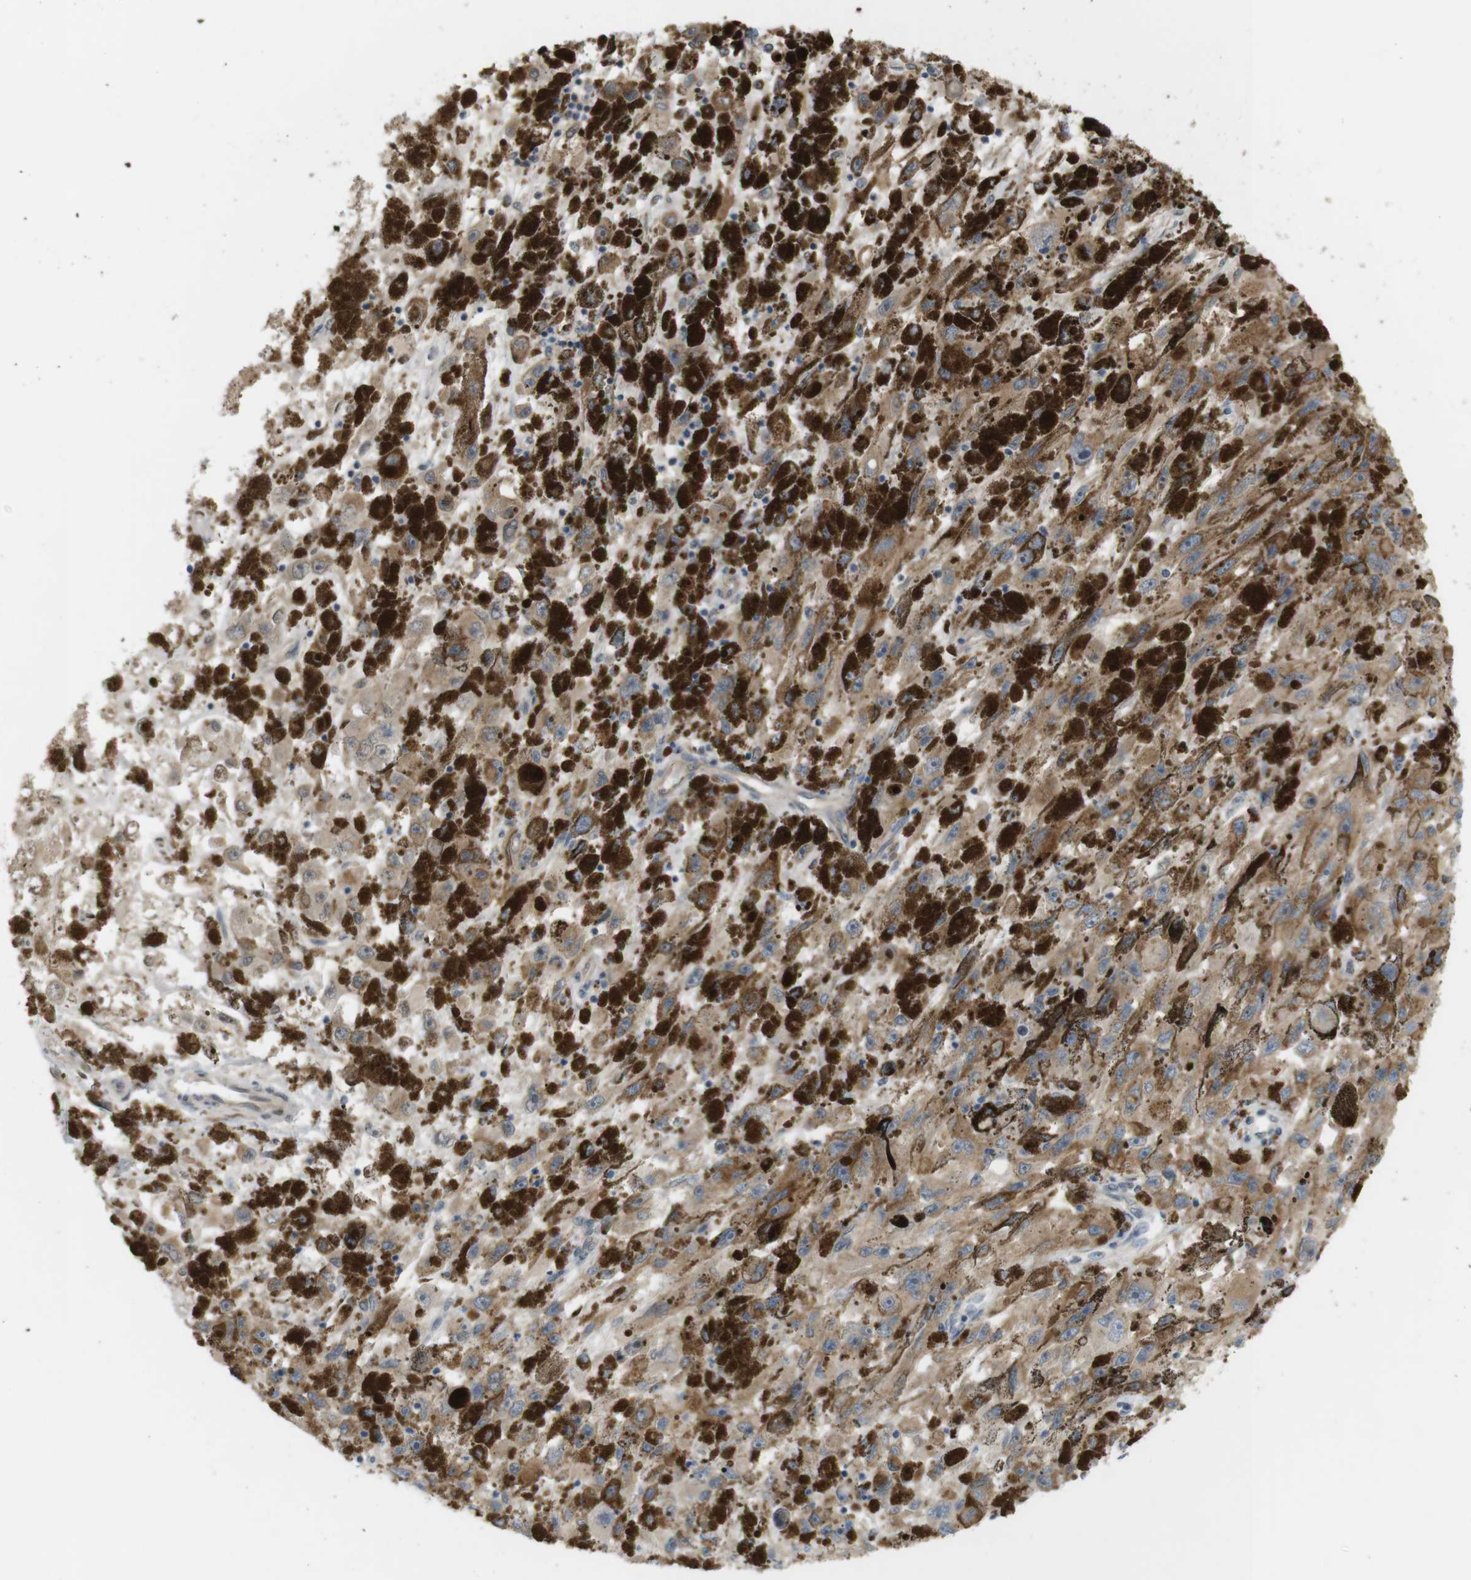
{"staining": {"intensity": "moderate", "quantity": ">75%", "location": "cytoplasmic/membranous"}, "tissue": "melanoma", "cell_type": "Tumor cells", "image_type": "cancer", "snomed": [{"axis": "morphology", "description": "Malignant melanoma, NOS"}, {"axis": "topography", "description": "Skin"}], "caption": "Protein expression analysis of human malignant melanoma reveals moderate cytoplasmic/membranous positivity in about >75% of tumor cells.", "gene": "GJC3", "patient": {"sex": "female", "age": 104}}